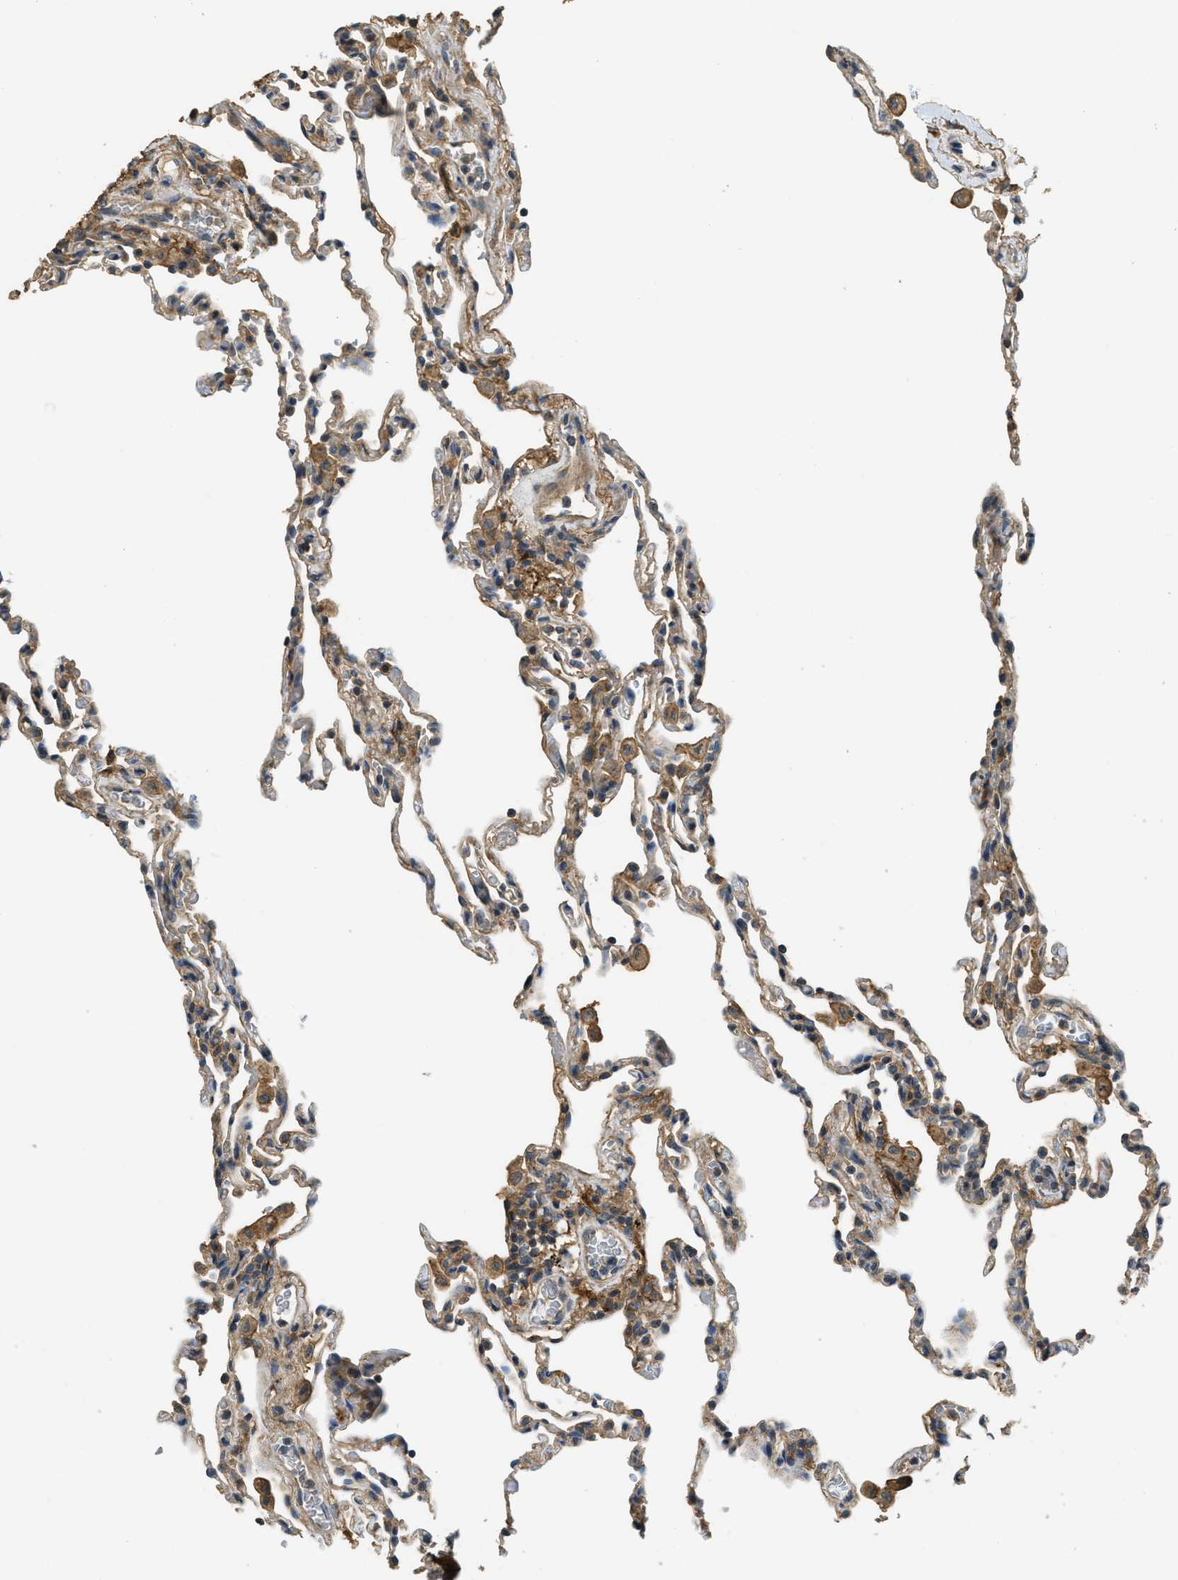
{"staining": {"intensity": "moderate", "quantity": "<25%", "location": "cytoplasmic/membranous"}, "tissue": "lung", "cell_type": "Alveolar cells", "image_type": "normal", "snomed": [{"axis": "morphology", "description": "Normal tissue, NOS"}, {"axis": "topography", "description": "Lung"}], "caption": "A high-resolution photomicrograph shows IHC staining of normal lung, which shows moderate cytoplasmic/membranous expression in about <25% of alveolar cells.", "gene": "CD276", "patient": {"sex": "male", "age": 59}}